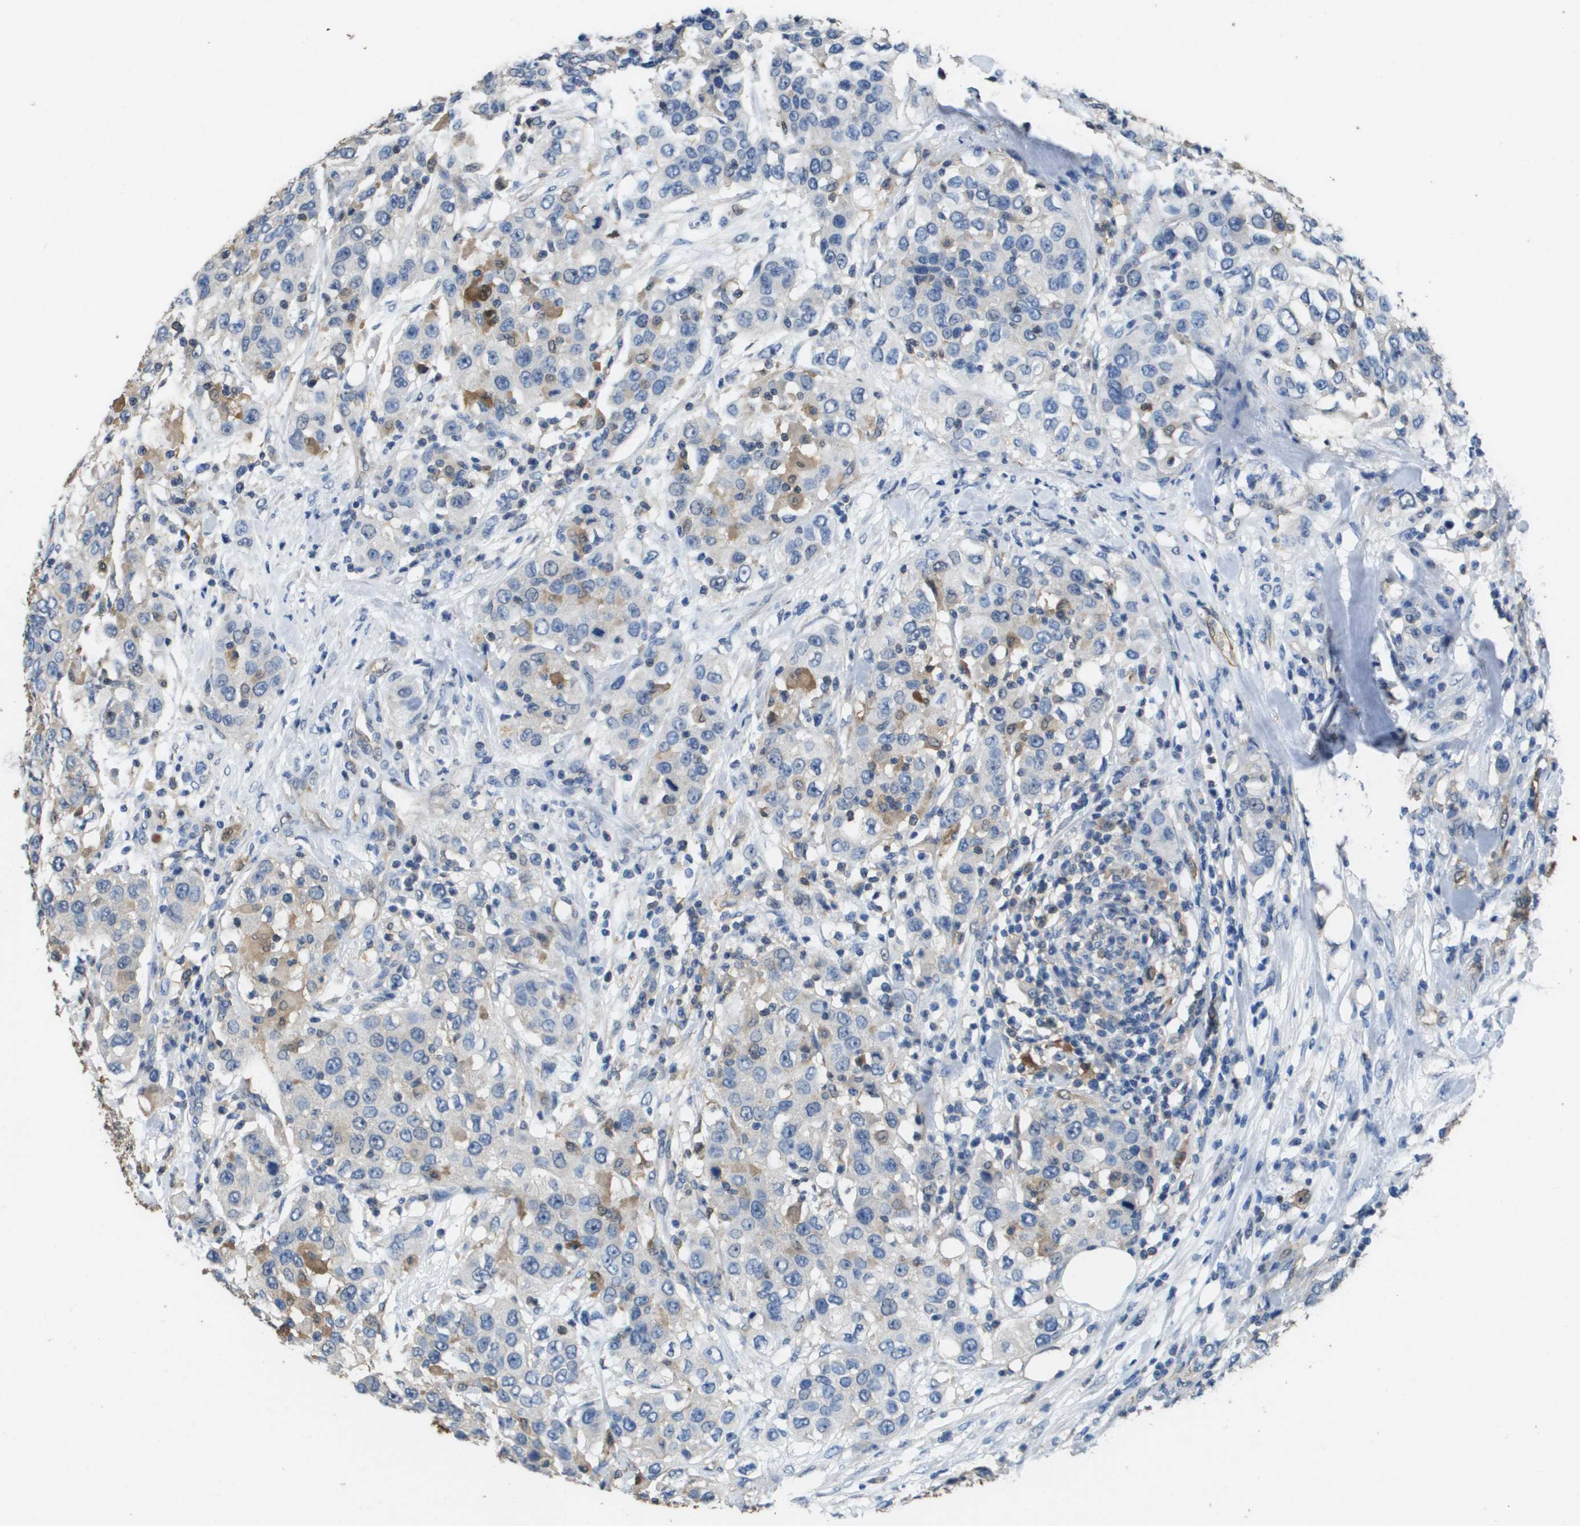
{"staining": {"intensity": "negative", "quantity": "none", "location": "none"}, "tissue": "urothelial cancer", "cell_type": "Tumor cells", "image_type": "cancer", "snomed": [{"axis": "morphology", "description": "Urothelial carcinoma, High grade"}, {"axis": "topography", "description": "Urinary bladder"}], "caption": "The immunohistochemistry (IHC) image has no significant expression in tumor cells of urothelial carcinoma (high-grade) tissue. (DAB (3,3'-diaminobenzidine) IHC visualized using brightfield microscopy, high magnification).", "gene": "FABP5", "patient": {"sex": "female", "age": 80}}